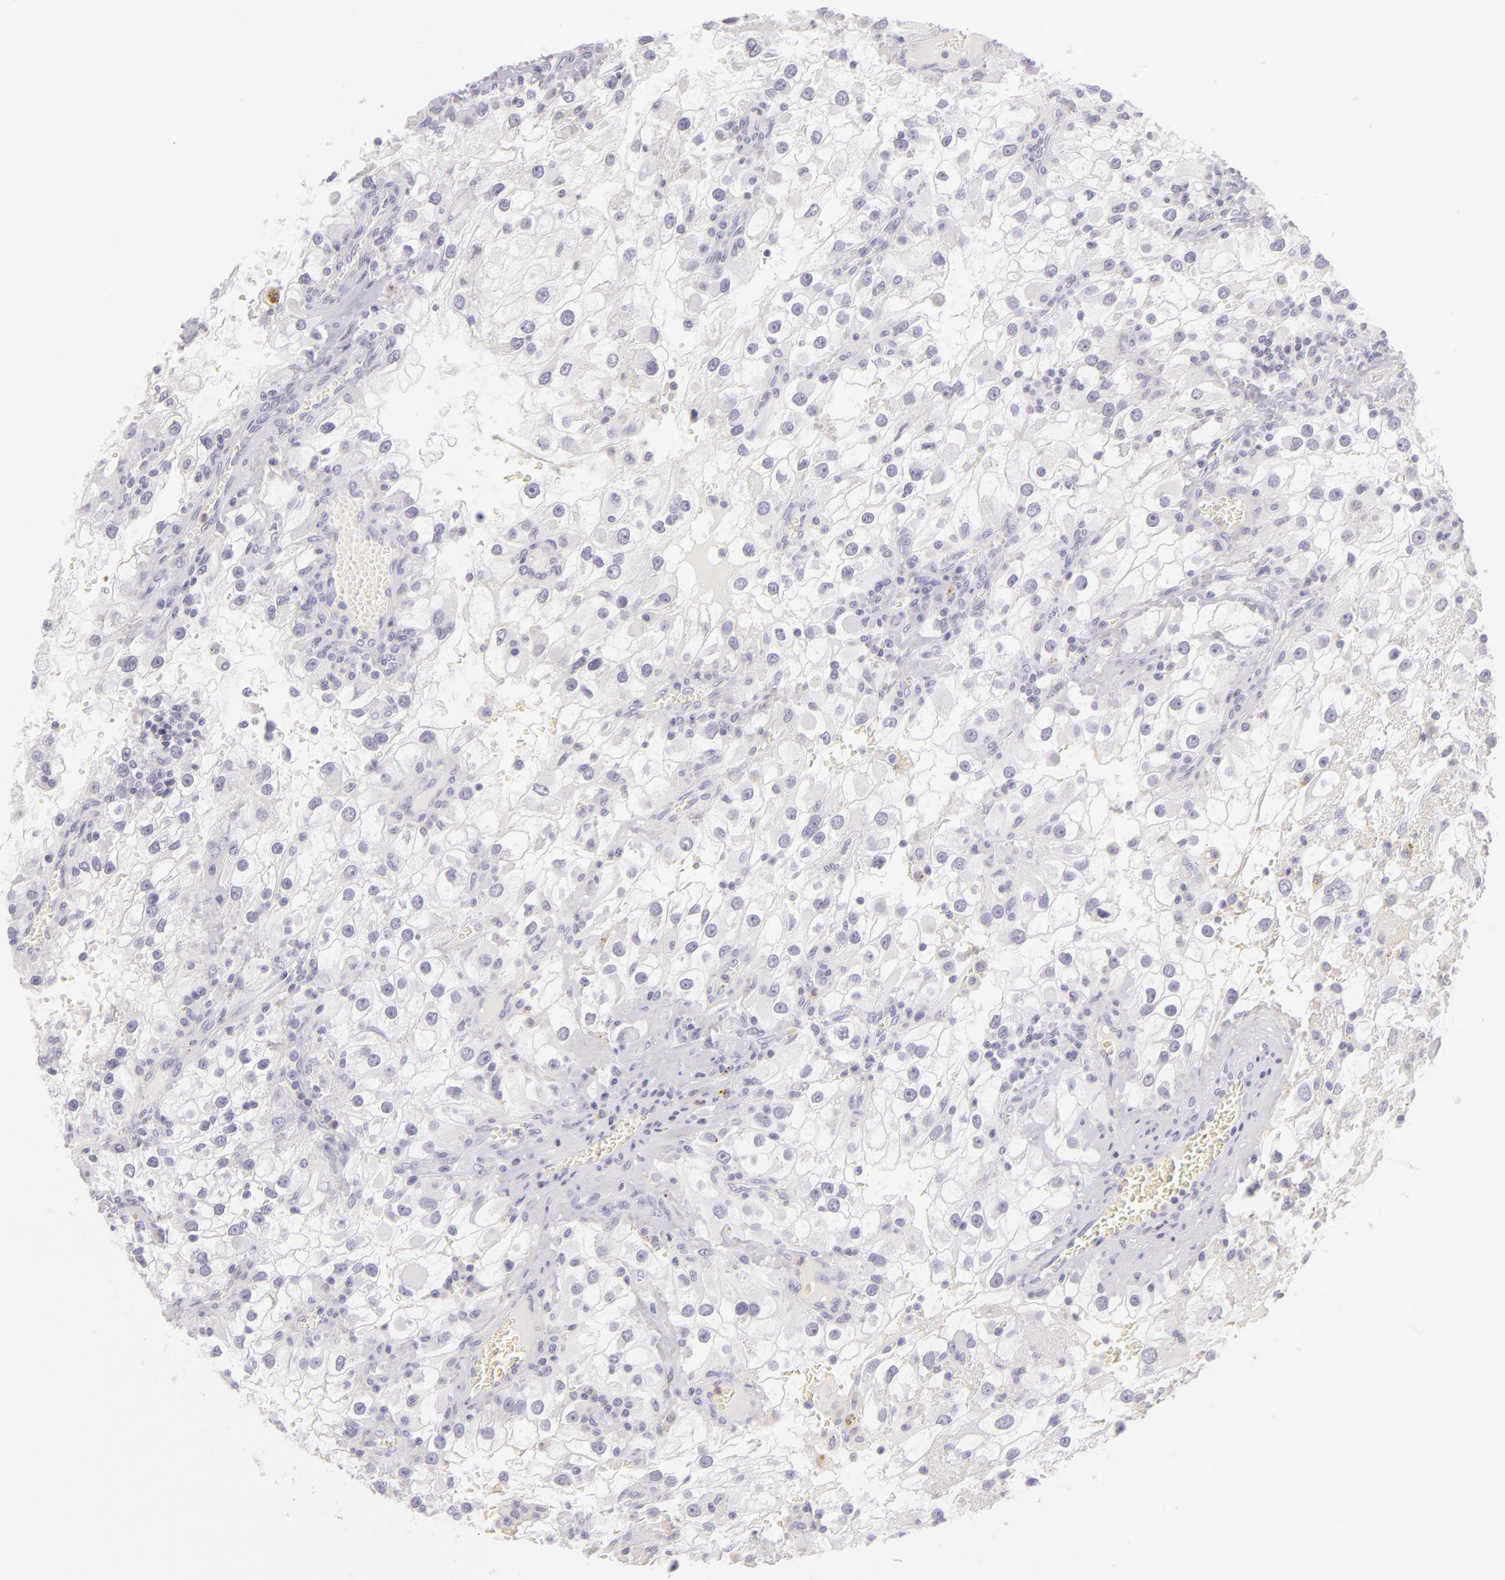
{"staining": {"intensity": "negative", "quantity": "none", "location": "none"}, "tissue": "renal cancer", "cell_type": "Tumor cells", "image_type": "cancer", "snomed": [{"axis": "morphology", "description": "Adenocarcinoma, NOS"}, {"axis": "topography", "description": "Kidney"}], "caption": "A micrograph of human adenocarcinoma (renal) is negative for staining in tumor cells.", "gene": "CBS", "patient": {"sex": "female", "age": 52}}